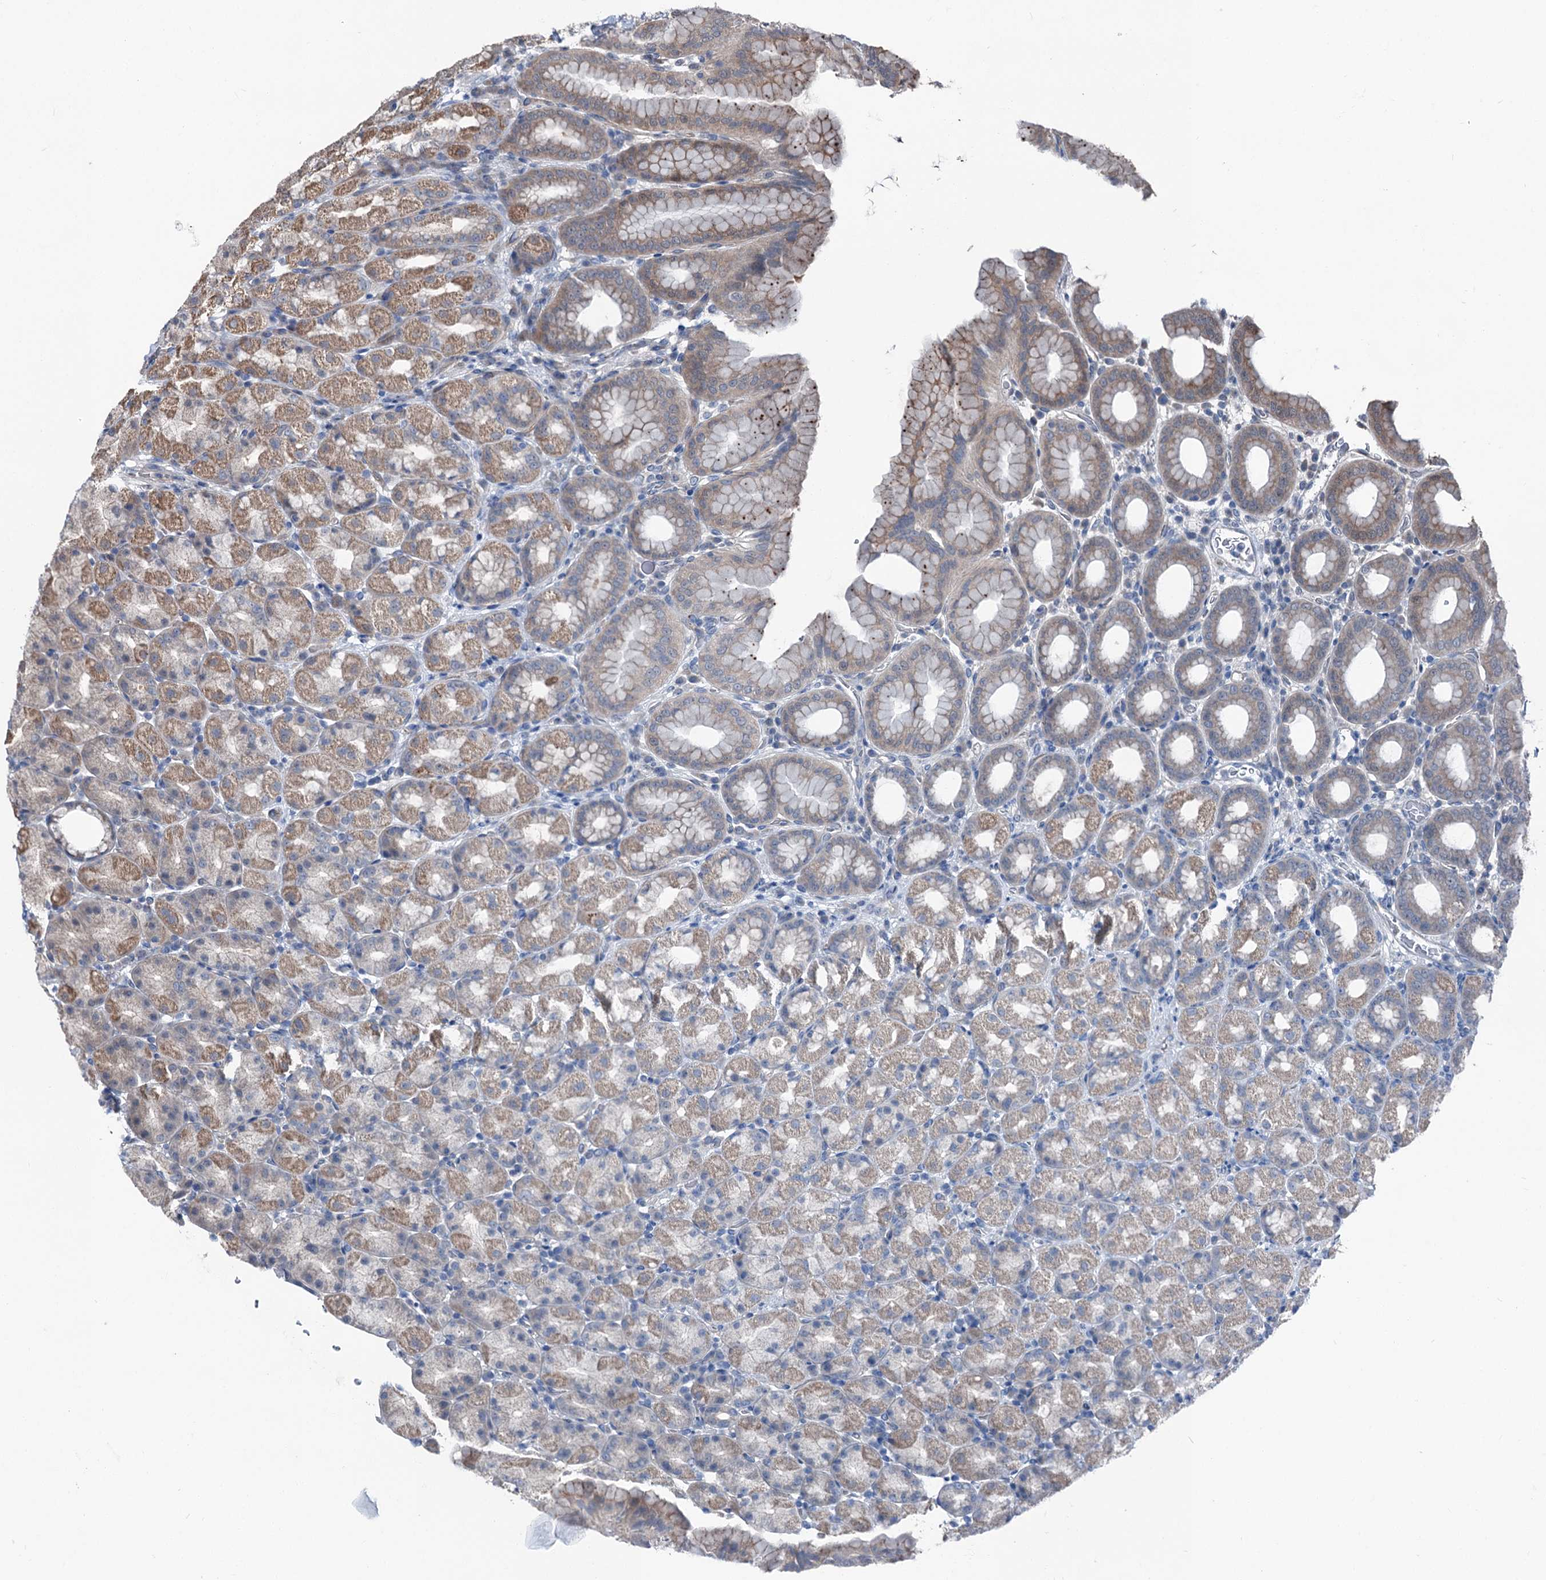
{"staining": {"intensity": "moderate", "quantity": "25%-75%", "location": "cytoplasmic/membranous"}, "tissue": "stomach", "cell_type": "Glandular cells", "image_type": "normal", "snomed": [{"axis": "morphology", "description": "Normal tissue, NOS"}, {"axis": "topography", "description": "Stomach, upper"}], "caption": "Immunohistochemistry of normal human stomach demonstrates medium levels of moderate cytoplasmic/membranous staining in about 25%-75% of glandular cells.", "gene": "PSMD13", "patient": {"sex": "male", "age": 68}}